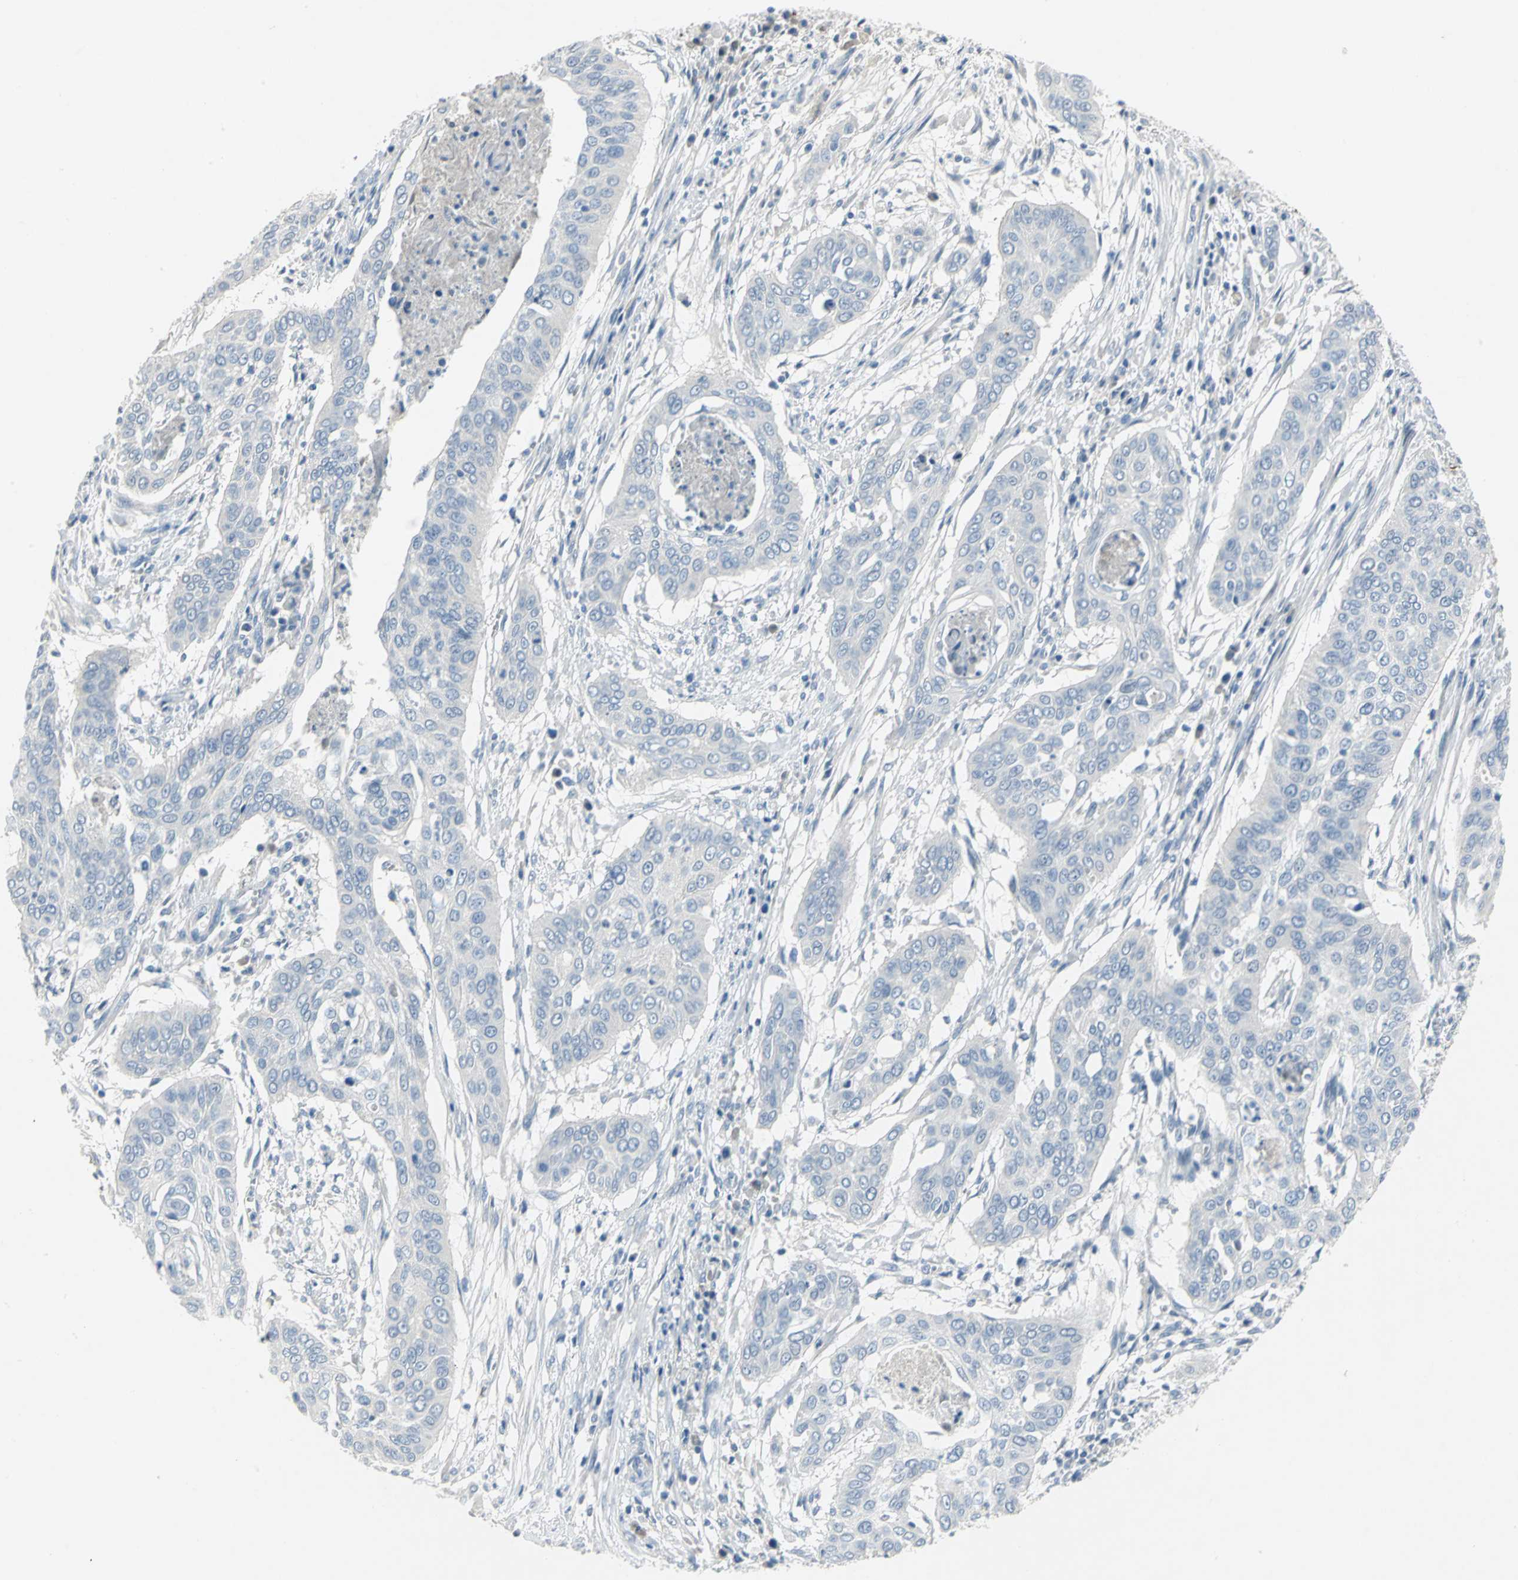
{"staining": {"intensity": "negative", "quantity": "none", "location": "none"}, "tissue": "cervical cancer", "cell_type": "Tumor cells", "image_type": "cancer", "snomed": [{"axis": "morphology", "description": "Squamous cell carcinoma, NOS"}, {"axis": "topography", "description": "Cervix"}], "caption": "IHC of cervical cancer (squamous cell carcinoma) demonstrates no expression in tumor cells.", "gene": "PTGDS", "patient": {"sex": "female", "age": 39}}